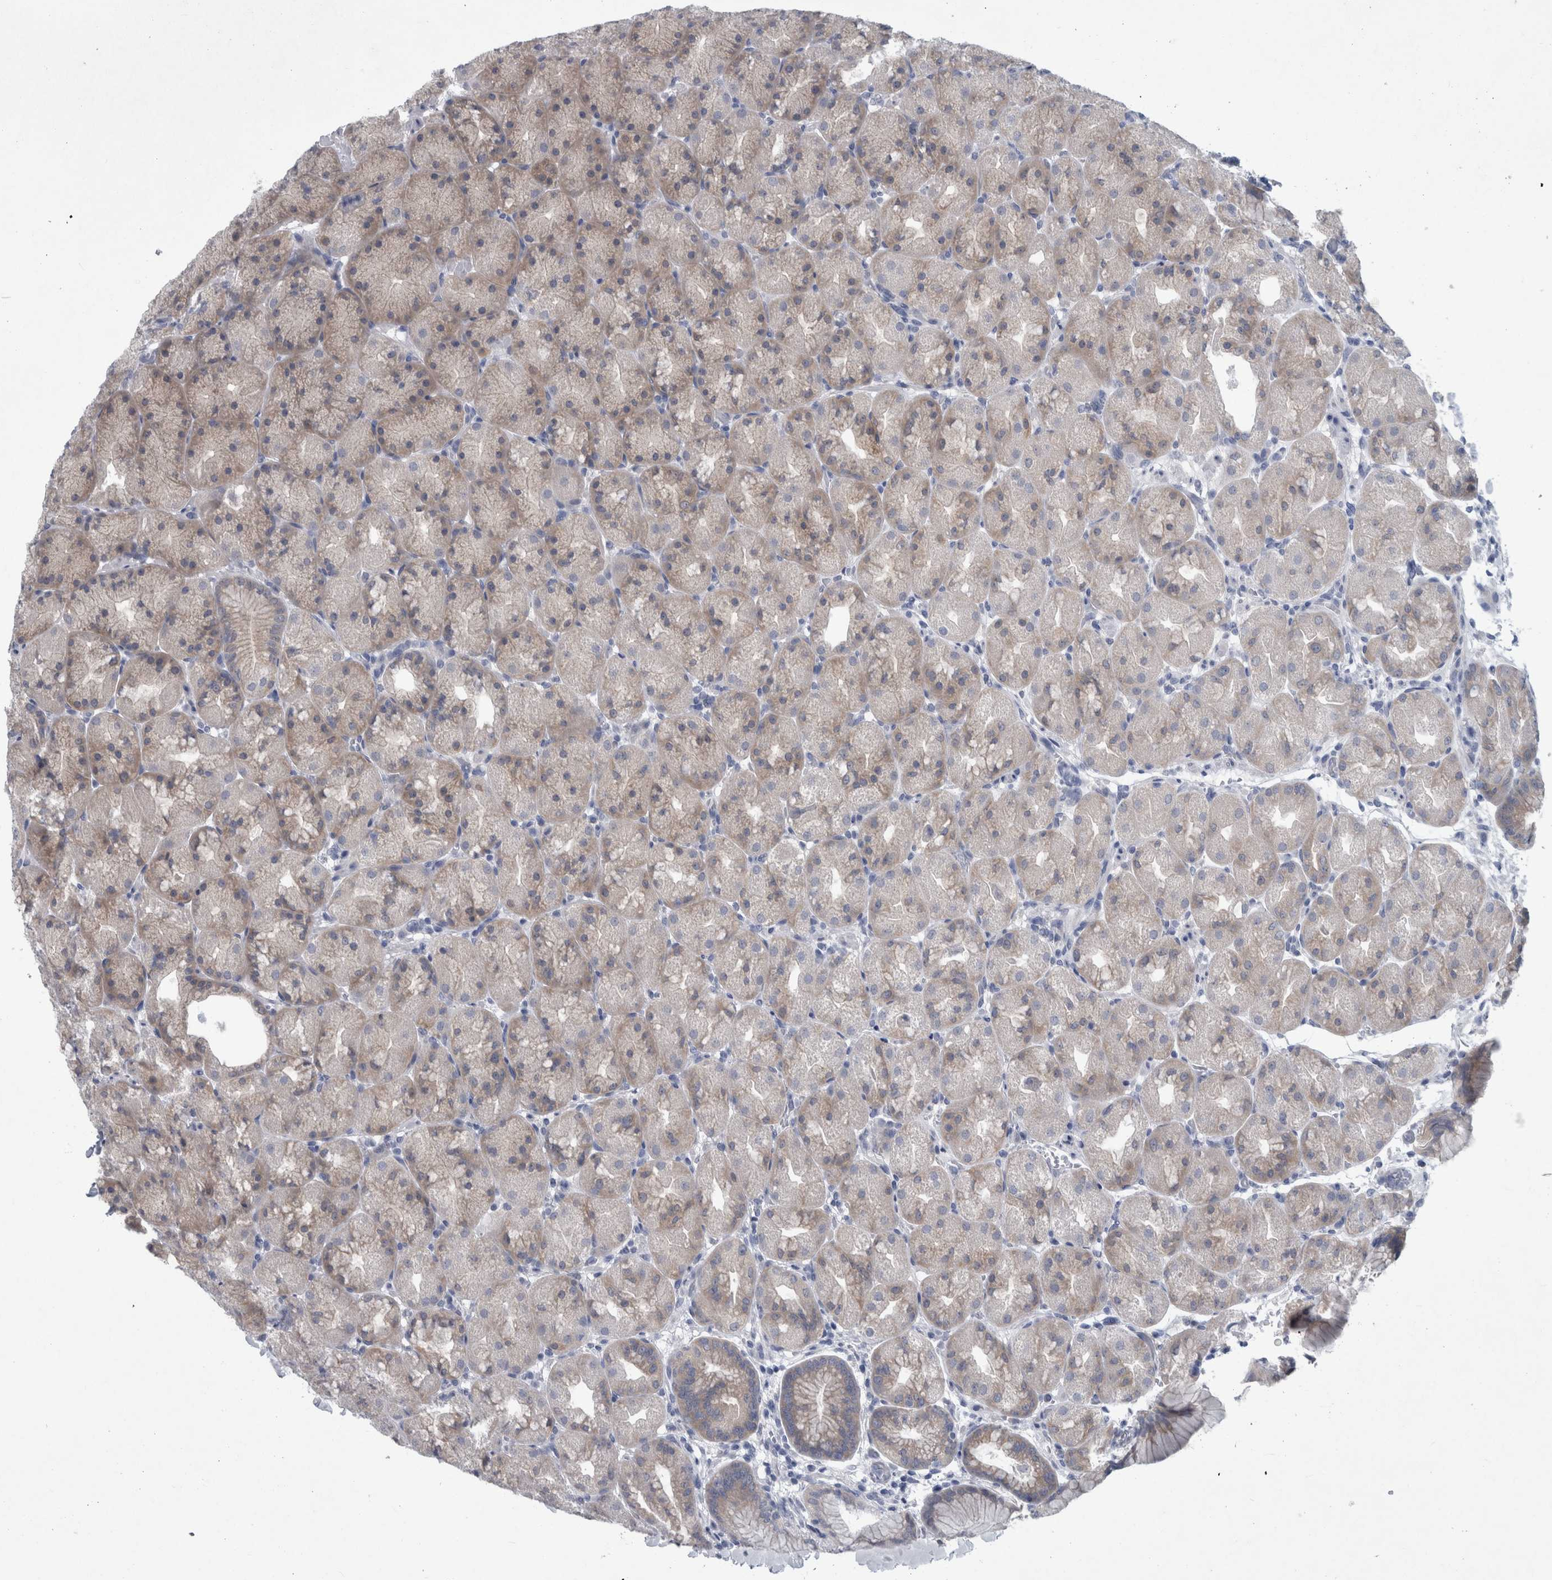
{"staining": {"intensity": "weak", "quantity": "25%-75%", "location": "cytoplasmic/membranous"}, "tissue": "stomach", "cell_type": "Glandular cells", "image_type": "normal", "snomed": [{"axis": "morphology", "description": "Normal tissue, NOS"}, {"axis": "topography", "description": "Stomach, upper"}, {"axis": "topography", "description": "Stomach"}], "caption": "Immunohistochemistry staining of unremarkable stomach, which shows low levels of weak cytoplasmic/membranous expression in about 25%-75% of glandular cells indicating weak cytoplasmic/membranous protein staining. The staining was performed using DAB (3,3'-diaminobenzidine) (brown) for protein detection and nuclei were counterstained in hematoxylin (blue).", "gene": "FAM83H", "patient": {"sex": "male", "age": 48}}